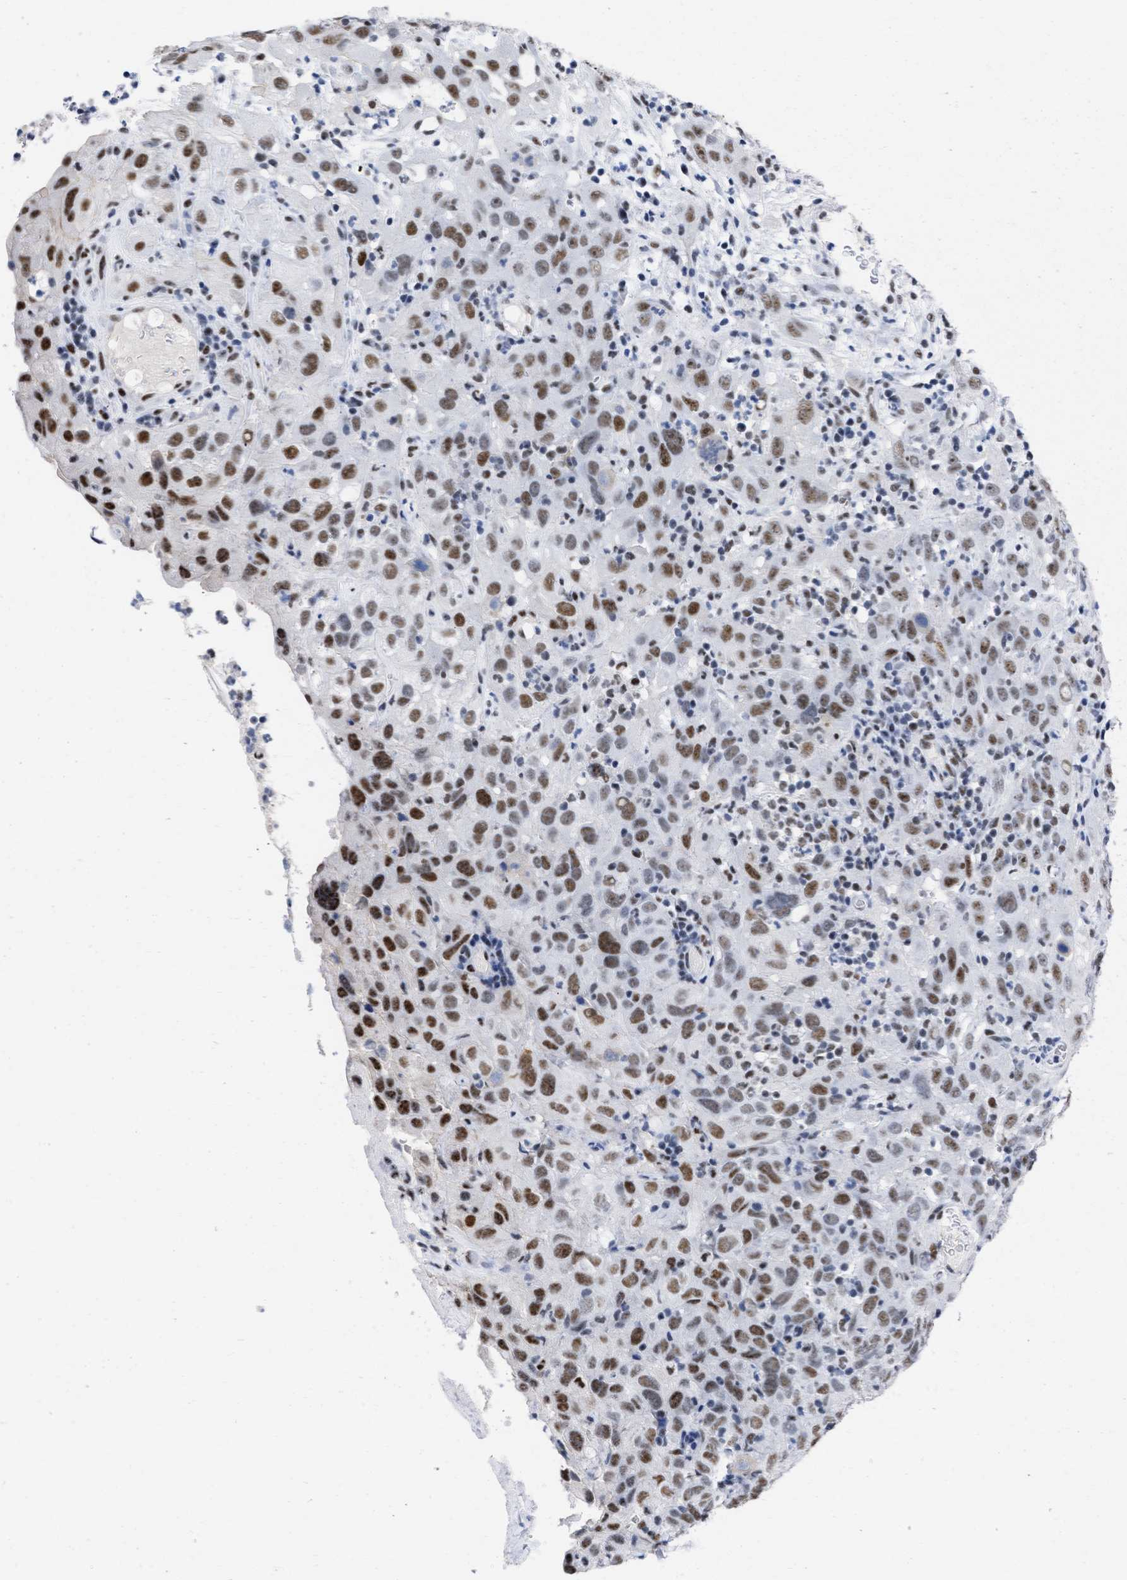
{"staining": {"intensity": "strong", "quantity": ">75%", "location": "nuclear"}, "tissue": "cervical cancer", "cell_type": "Tumor cells", "image_type": "cancer", "snomed": [{"axis": "morphology", "description": "Squamous cell carcinoma, NOS"}, {"axis": "topography", "description": "Cervix"}], "caption": "The image displays immunohistochemical staining of cervical cancer (squamous cell carcinoma). There is strong nuclear positivity is appreciated in about >75% of tumor cells.", "gene": "DDX41", "patient": {"sex": "female", "age": 32}}